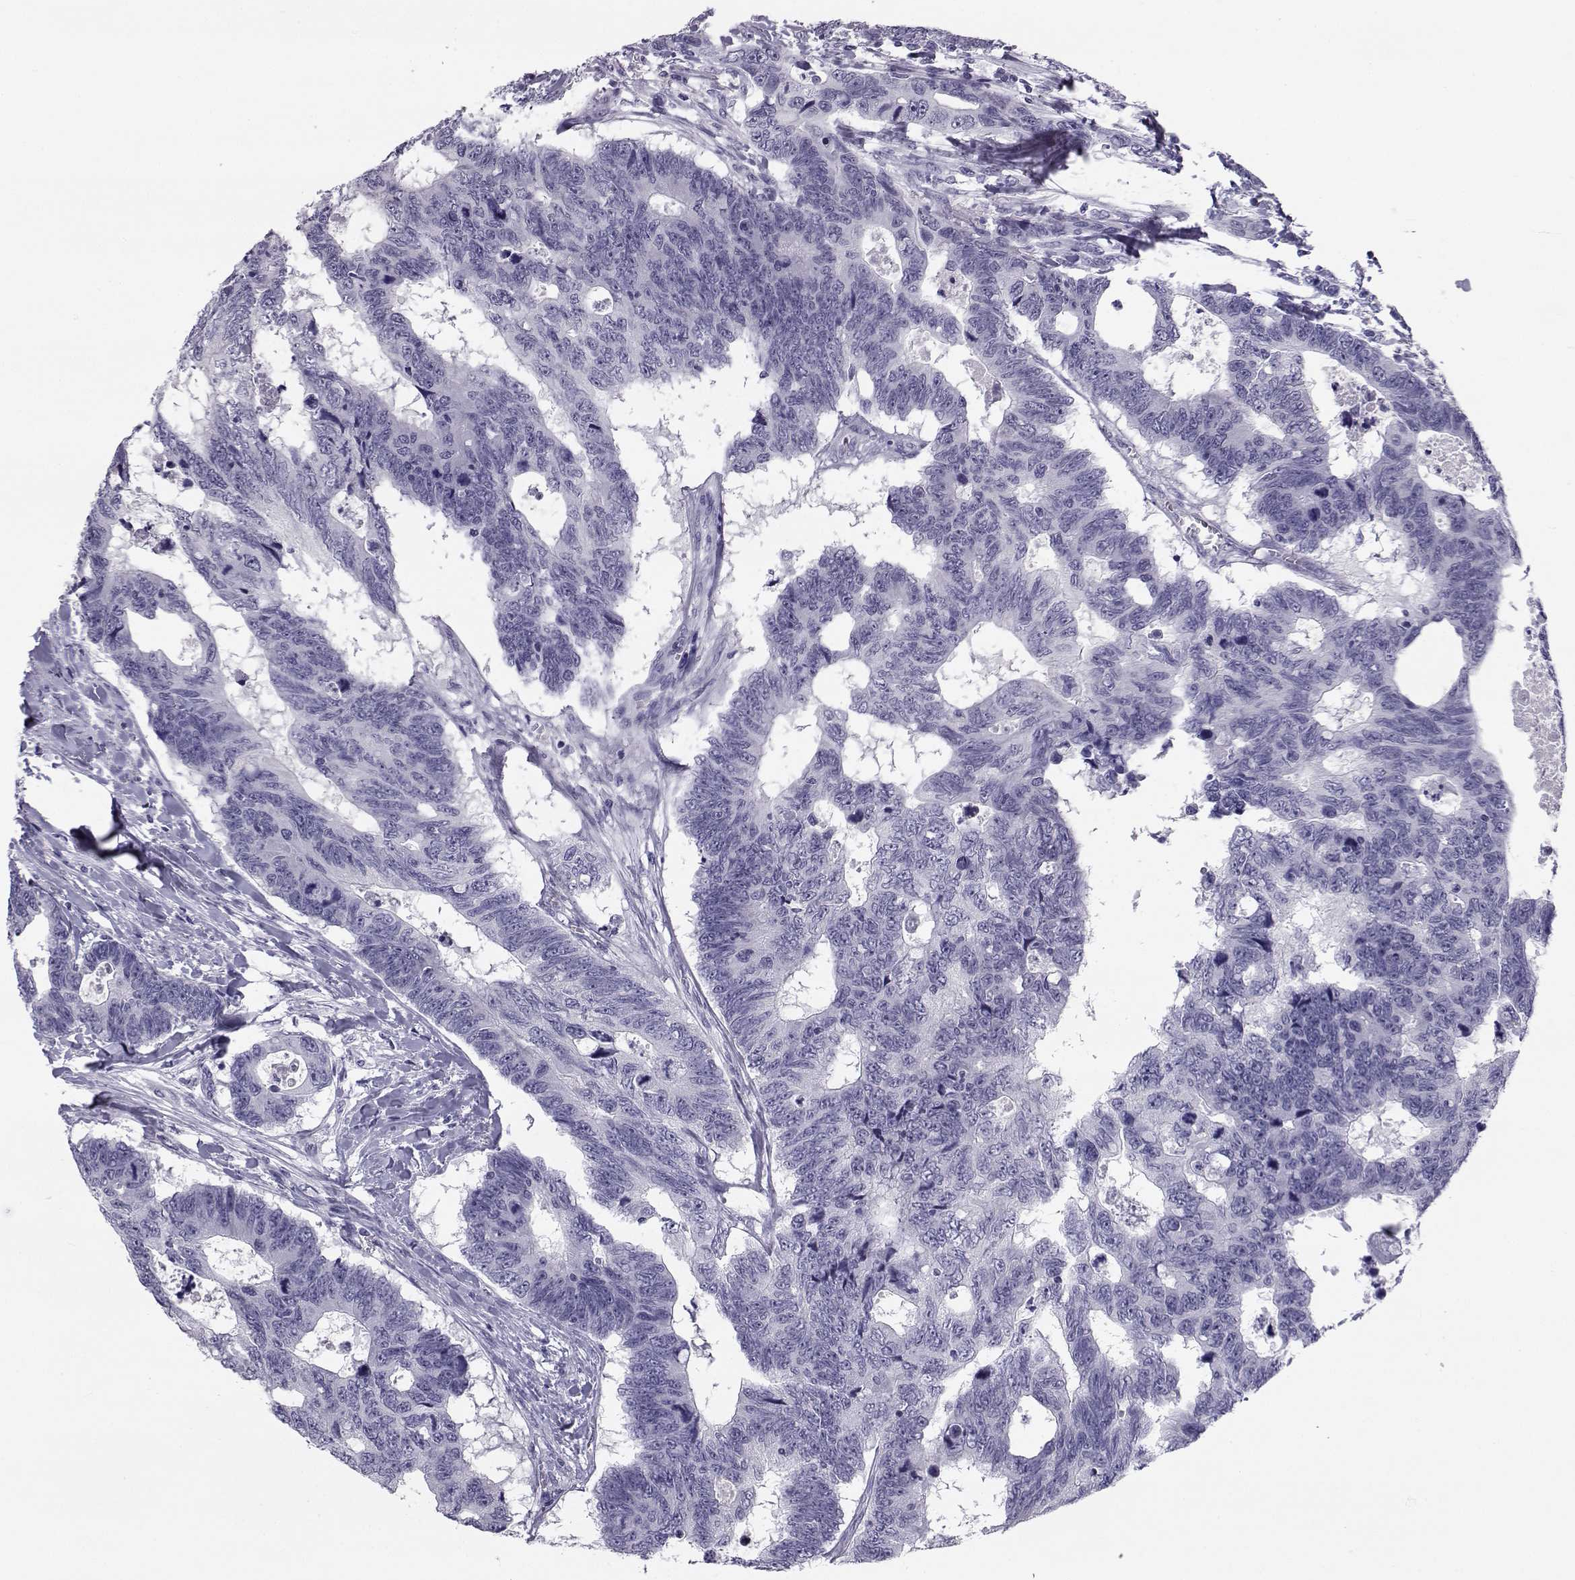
{"staining": {"intensity": "negative", "quantity": "none", "location": "none"}, "tissue": "colorectal cancer", "cell_type": "Tumor cells", "image_type": "cancer", "snomed": [{"axis": "morphology", "description": "Adenocarcinoma, NOS"}, {"axis": "topography", "description": "Colon"}], "caption": "Human adenocarcinoma (colorectal) stained for a protein using IHC shows no staining in tumor cells.", "gene": "PCSK1N", "patient": {"sex": "female", "age": 77}}